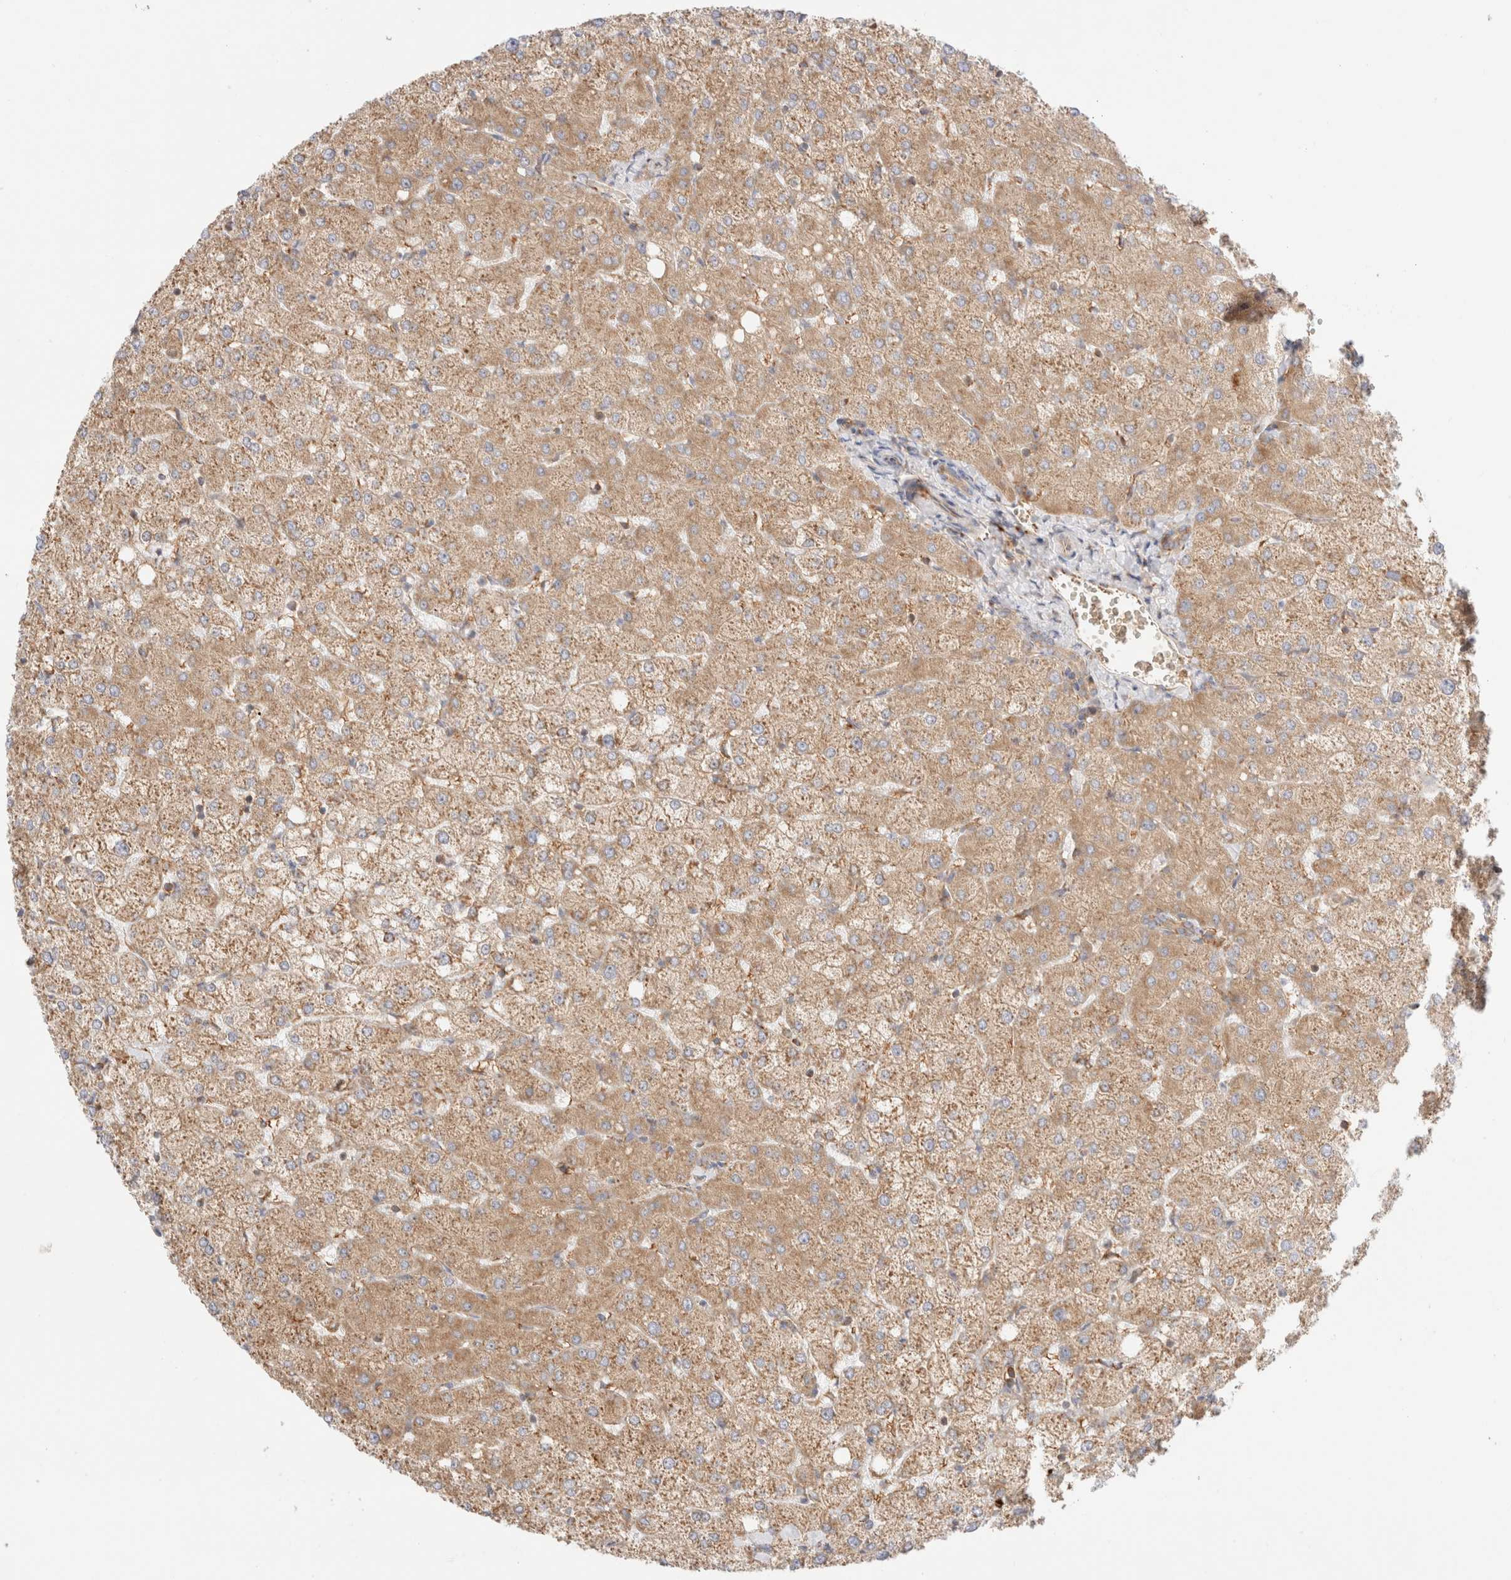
{"staining": {"intensity": "moderate", "quantity": ">75%", "location": "cytoplasmic/membranous"}, "tissue": "liver", "cell_type": "Cholangiocytes", "image_type": "normal", "snomed": [{"axis": "morphology", "description": "Normal tissue, NOS"}, {"axis": "topography", "description": "Liver"}], "caption": "Normal liver was stained to show a protein in brown. There is medium levels of moderate cytoplasmic/membranous expression in about >75% of cholangiocytes. The protein of interest is shown in brown color, while the nuclei are stained blue.", "gene": "UTS2B", "patient": {"sex": "female", "age": 54}}